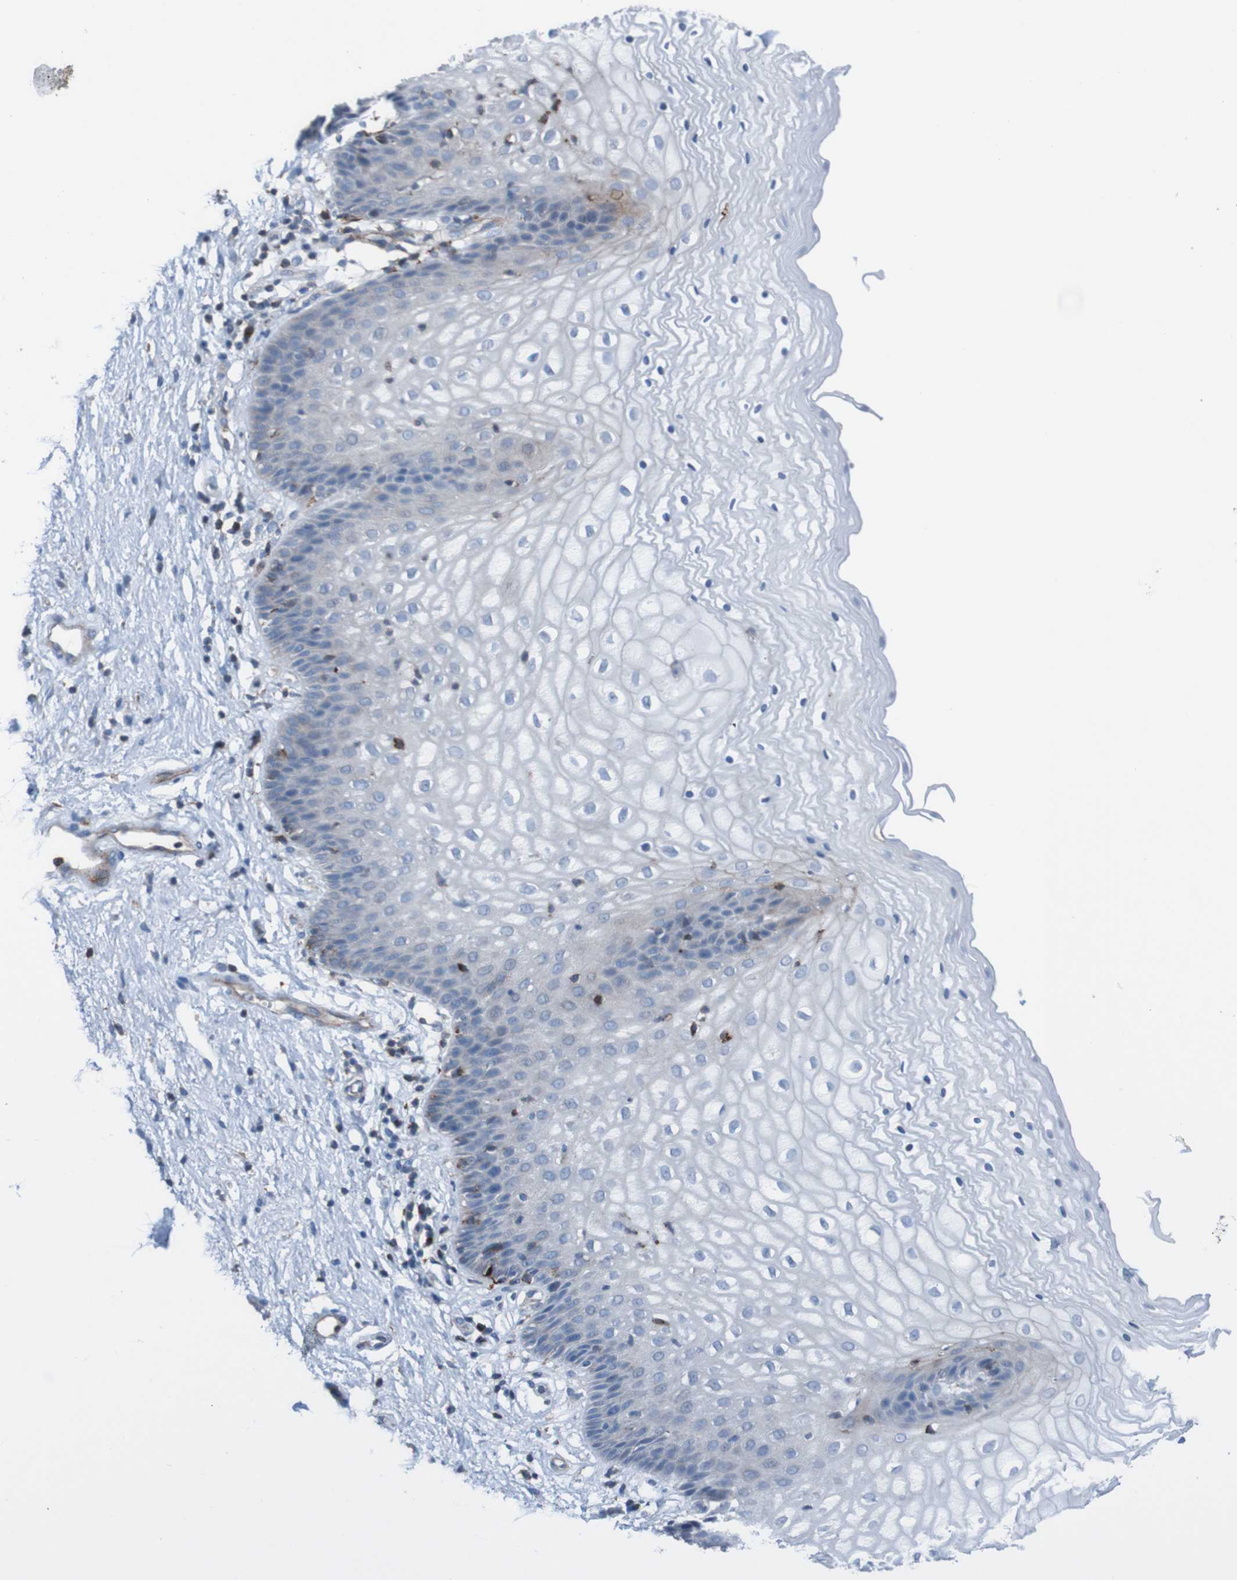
{"staining": {"intensity": "weak", "quantity": "<25%", "location": "cytoplasmic/membranous"}, "tissue": "vagina", "cell_type": "Squamous epithelial cells", "image_type": "normal", "snomed": [{"axis": "morphology", "description": "Normal tissue, NOS"}, {"axis": "topography", "description": "Vagina"}], "caption": "Immunohistochemical staining of normal human vagina demonstrates no significant positivity in squamous epithelial cells.", "gene": "RNF182", "patient": {"sex": "female", "age": 34}}